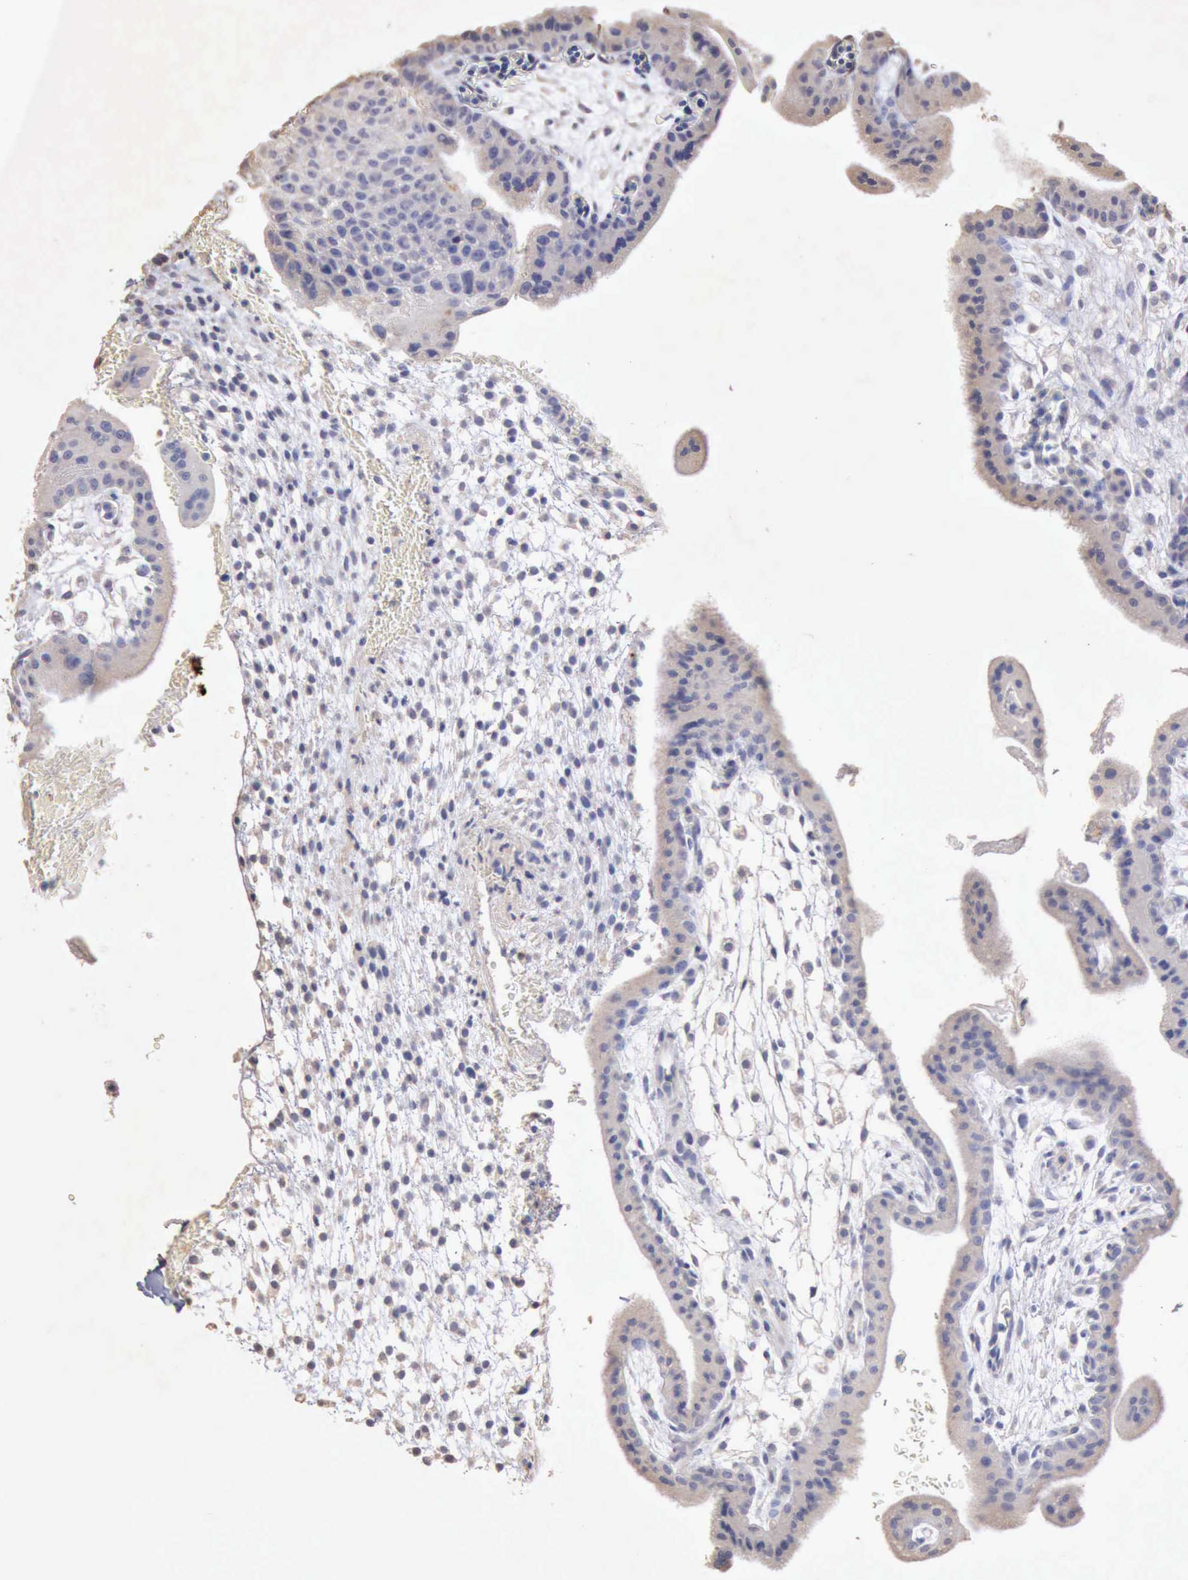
{"staining": {"intensity": "weak", "quantity": ">75%", "location": "cytoplasmic/membranous"}, "tissue": "placenta", "cell_type": "Decidual cells", "image_type": "normal", "snomed": [{"axis": "morphology", "description": "Normal tissue, NOS"}, {"axis": "topography", "description": "Placenta"}], "caption": "Immunohistochemistry (IHC) (DAB (3,3'-diaminobenzidine)) staining of benign placenta displays weak cytoplasmic/membranous protein positivity in approximately >75% of decidual cells.", "gene": "KRT6B", "patient": {"sex": "female", "age": 35}}